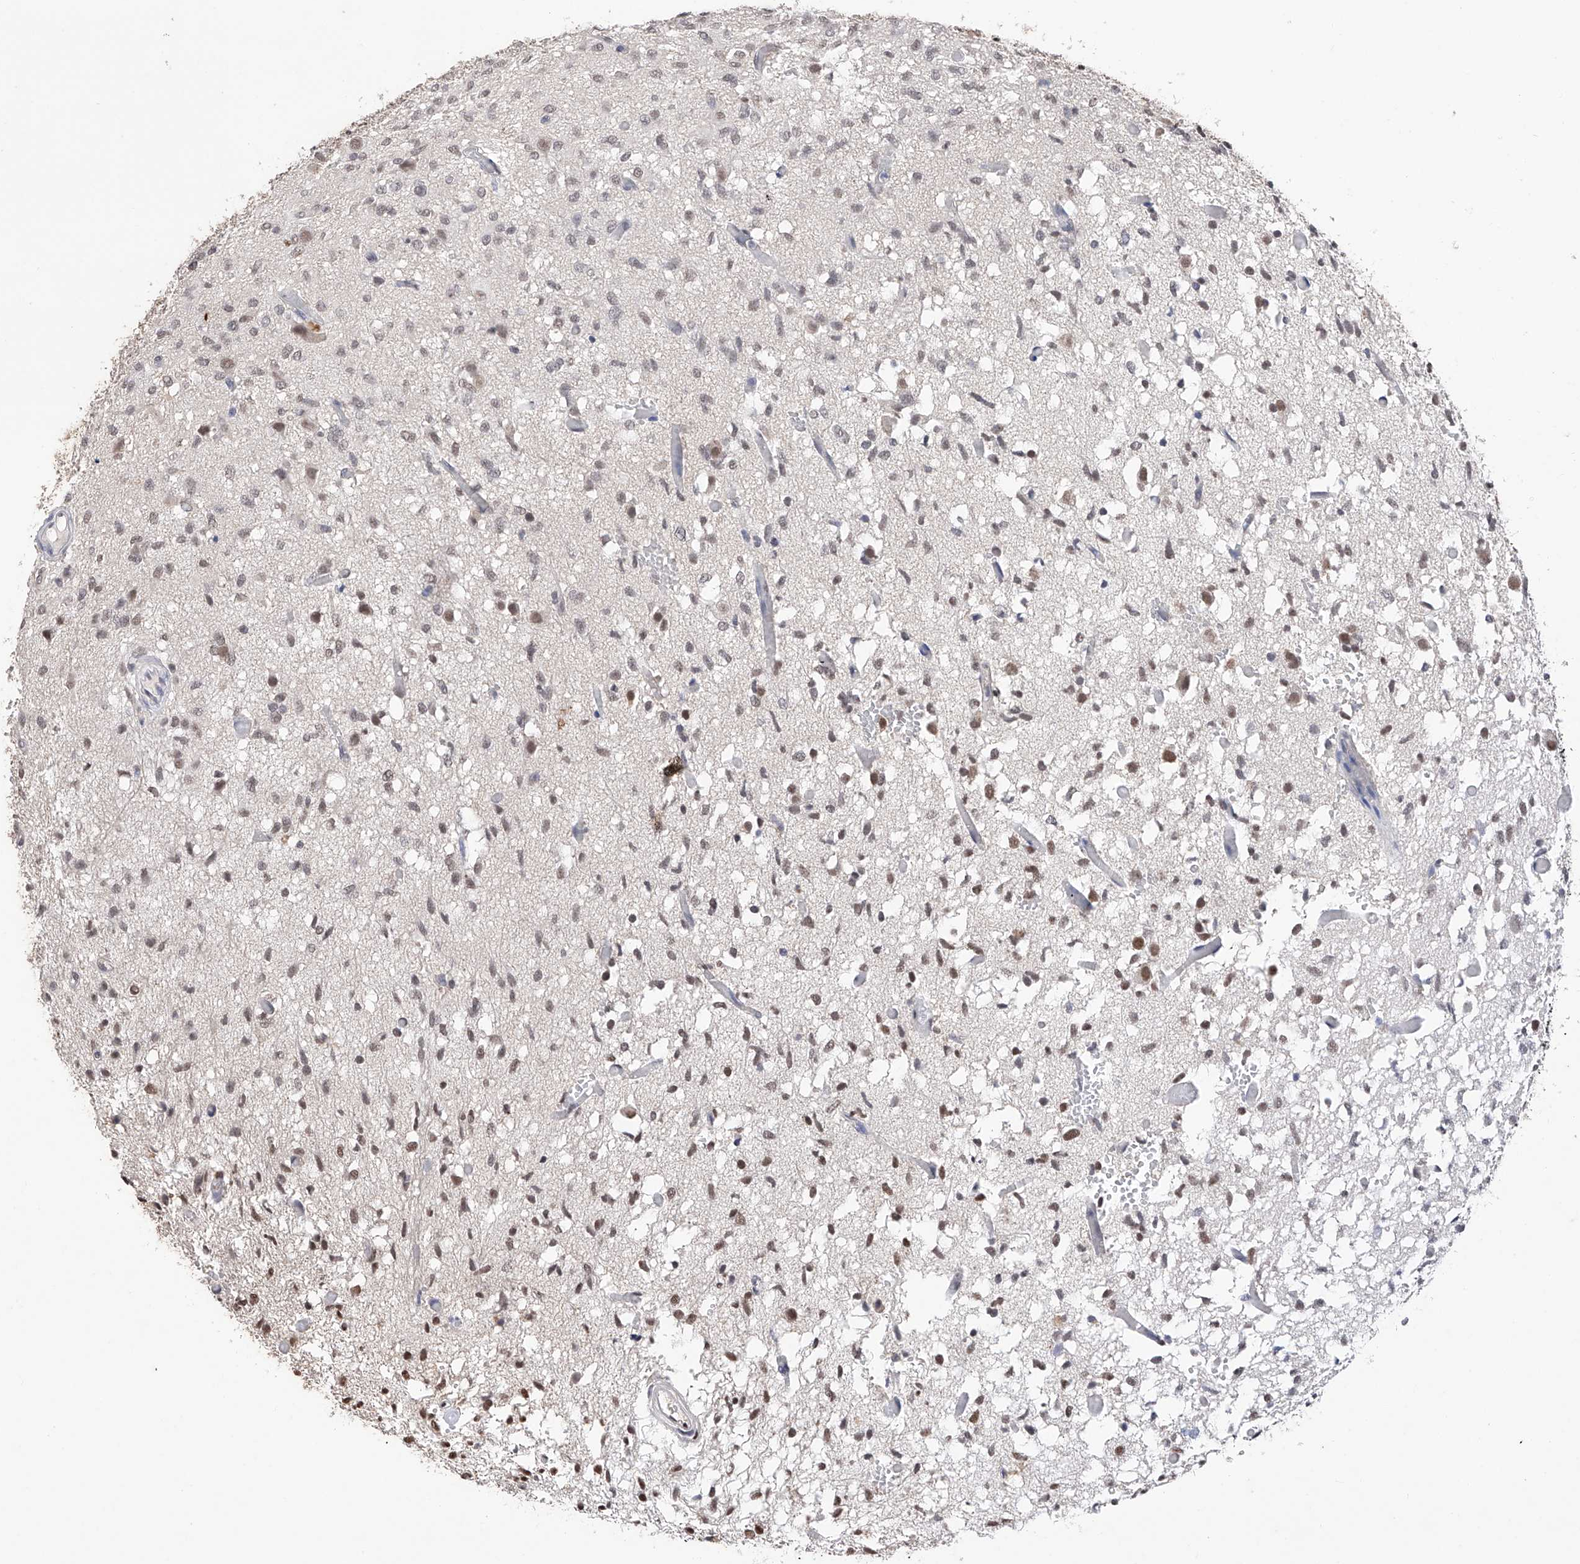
{"staining": {"intensity": "moderate", "quantity": "<25%", "location": "nuclear"}, "tissue": "glioma", "cell_type": "Tumor cells", "image_type": "cancer", "snomed": [{"axis": "morphology", "description": "Glioma, malignant, High grade"}, {"axis": "topography", "description": "Brain"}], "caption": "Immunohistochemical staining of malignant glioma (high-grade) displays low levels of moderate nuclear protein expression in about <25% of tumor cells. (DAB (3,3'-diaminobenzidine) IHC, brown staining for protein, blue staining for nuclei).", "gene": "DMAP1", "patient": {"sex": "female", "age": 59}}